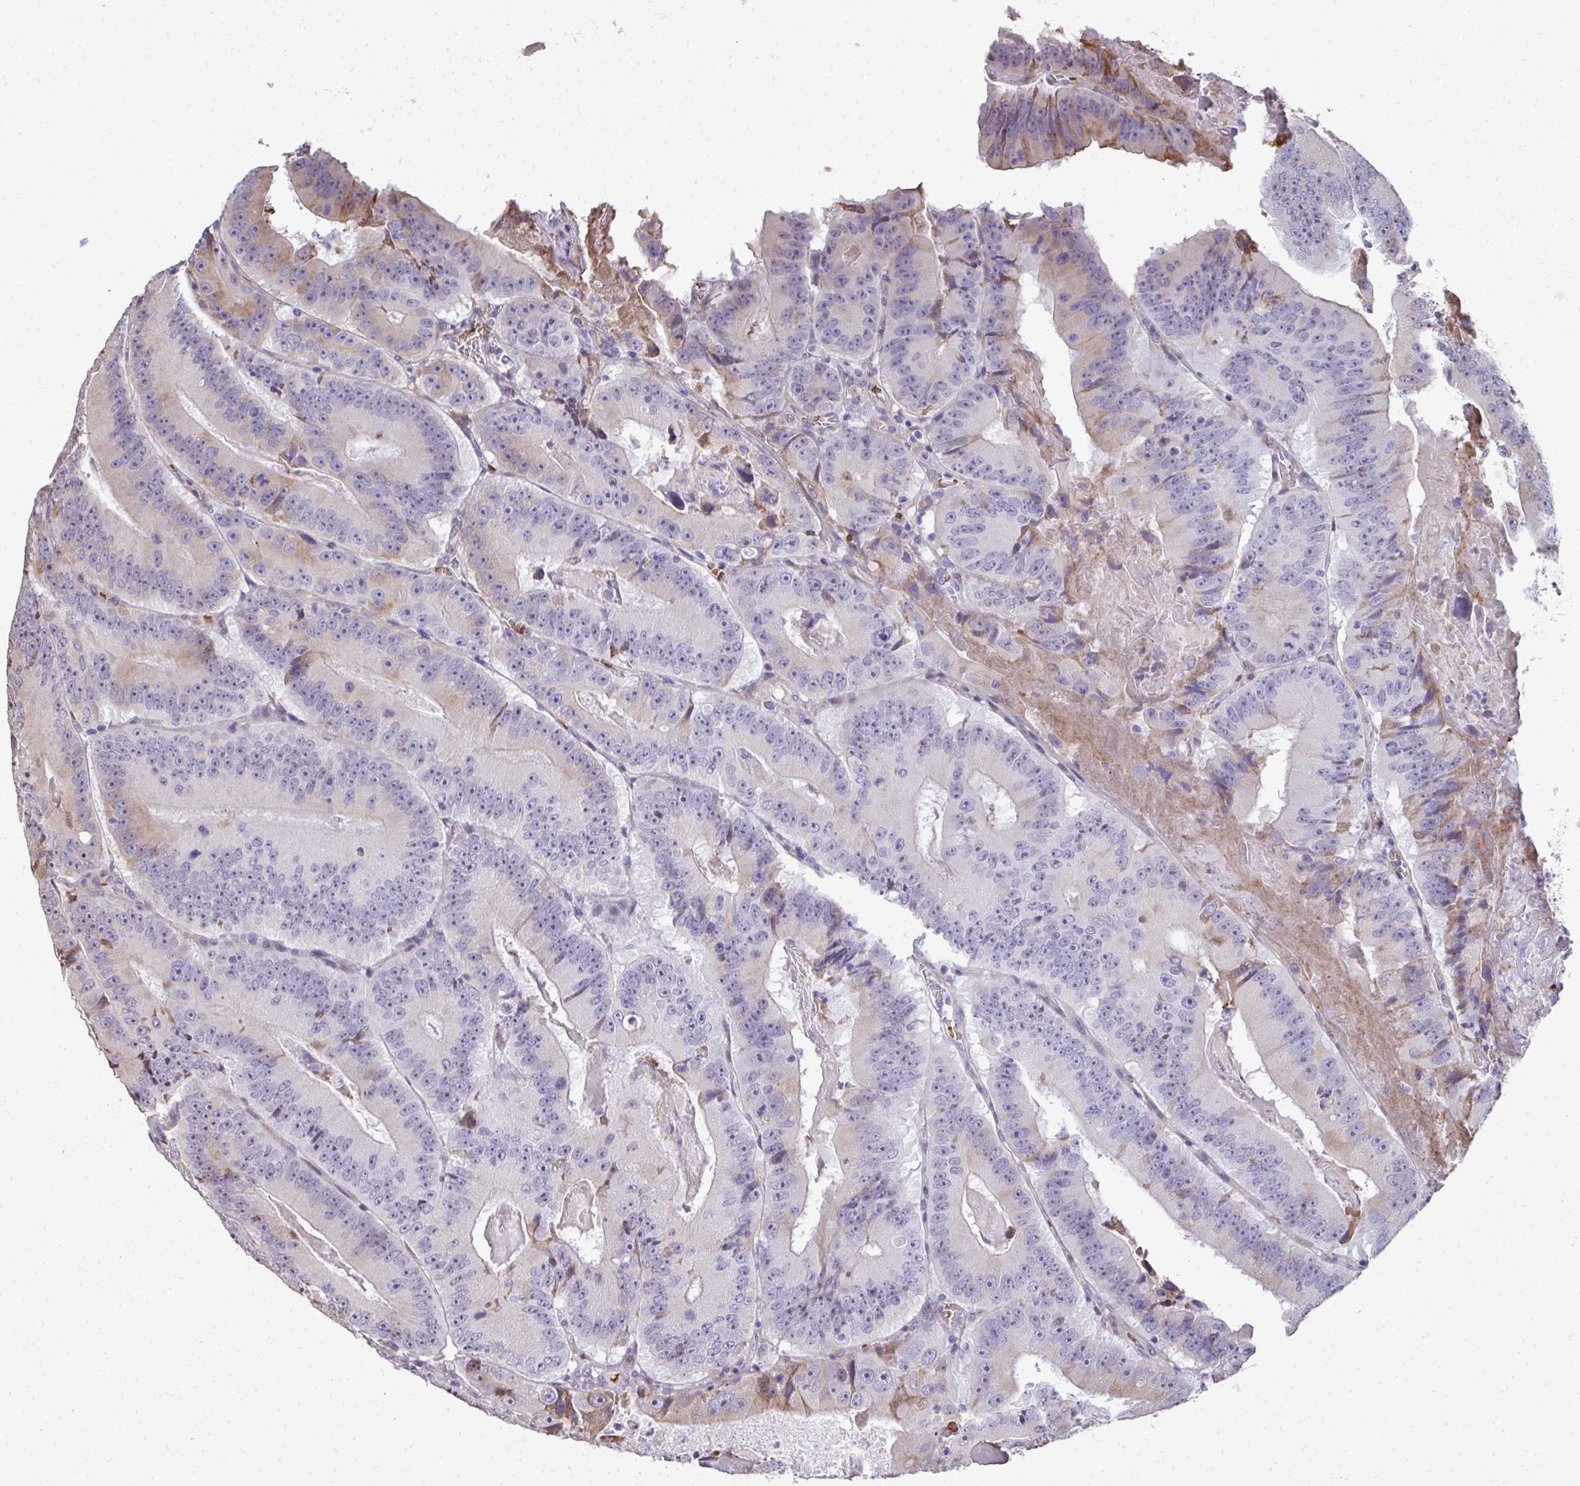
{"staining": {"intensity": "weak", "quantity": "<25%", "location": "cytoplasmic/membranous"}, "tissue": "colorectal cancer", "cell_type": "Tumor cells", "image_type": "cancer", "snomed": [{"axis": "morphology", "description": "Adenocarcinoma, NOS"}, {"axis": "topography", "description": "Colon"}], "caption": "An image of human colorectal cancer (adenocarcinoma) is negative for staining in tumor cells.", "gene": "FIBCD1", "patient": {"sex": "female", "age": 86}}